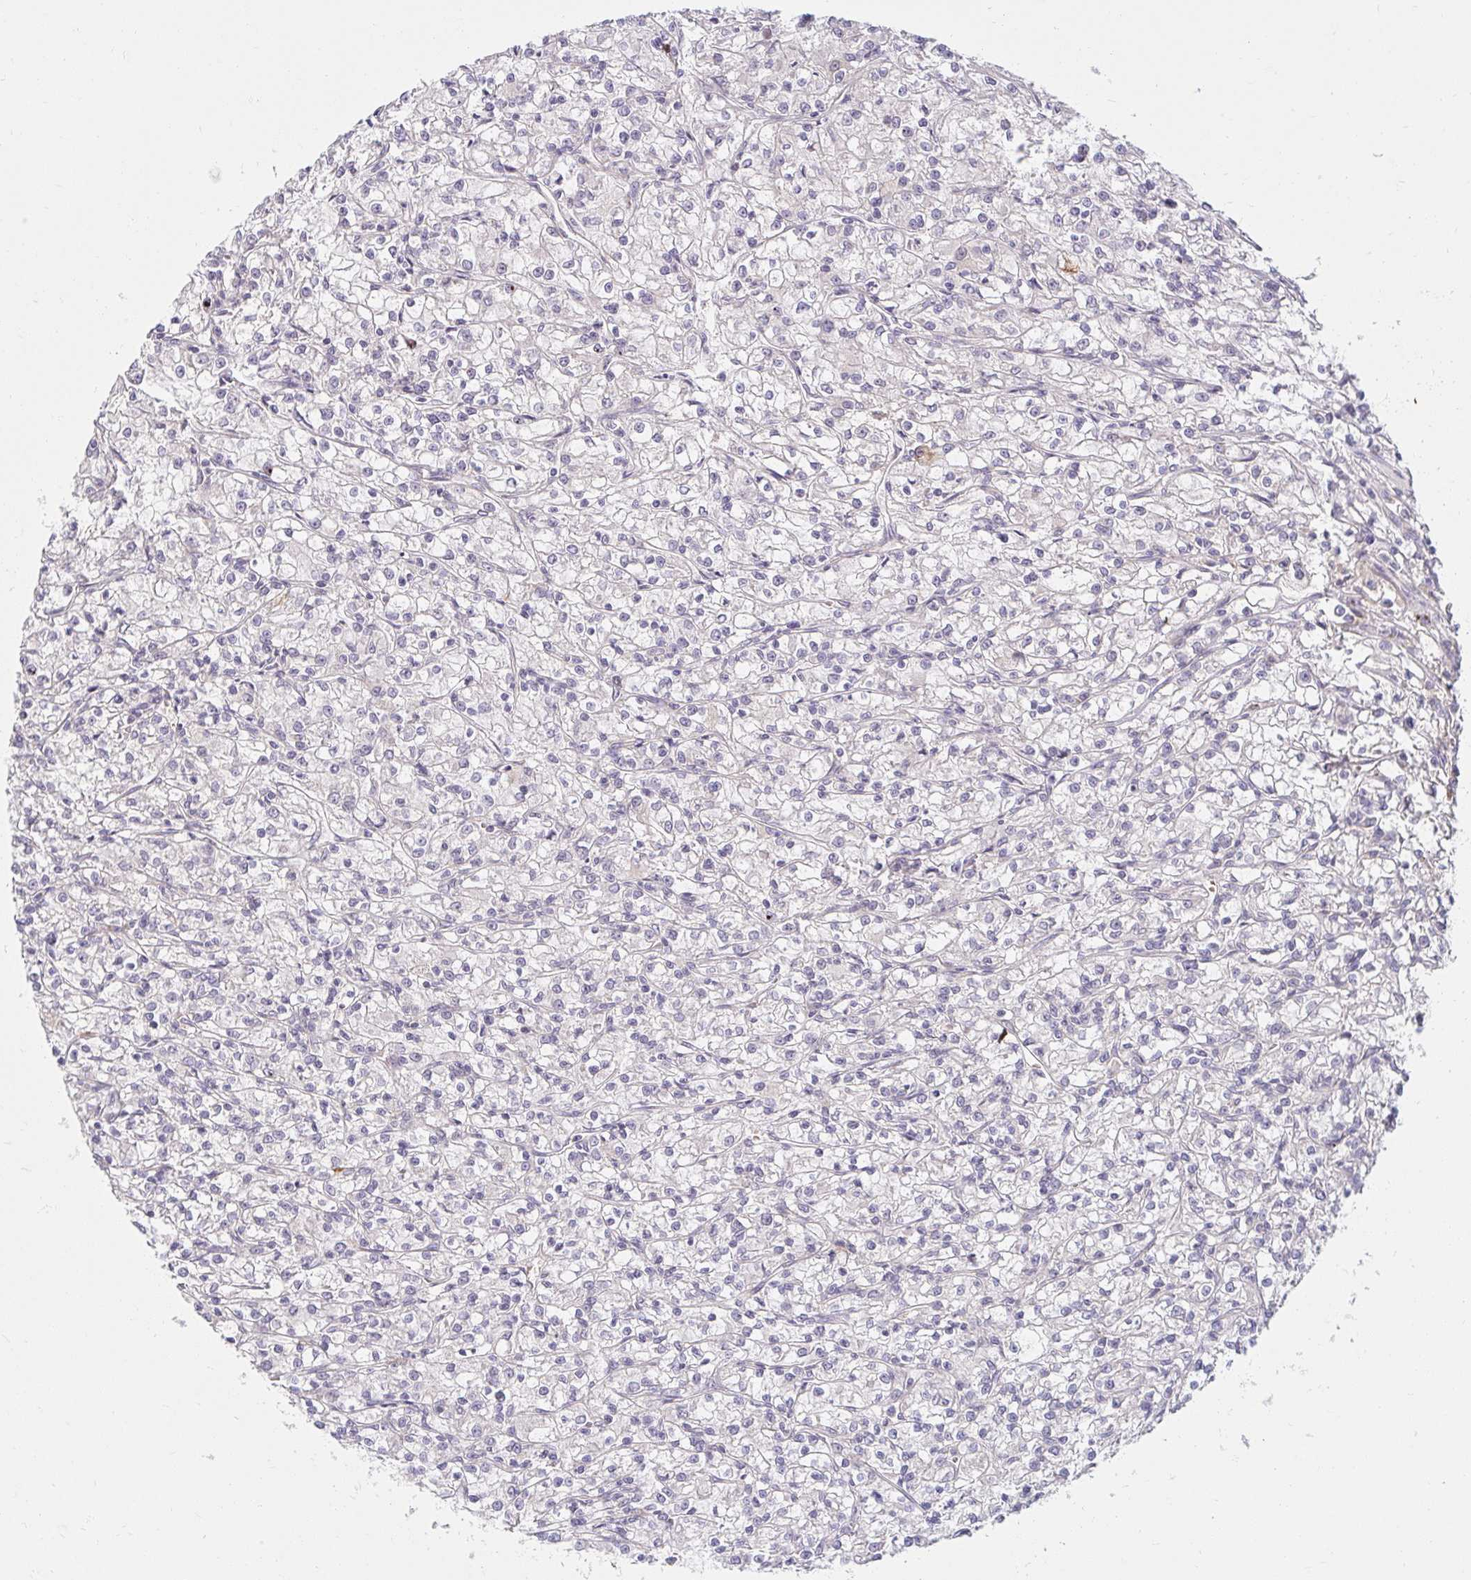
{"staining": {"intensity": "negative", "quantity": "none", "location": "none"}, "tissue": "renal cancer", "cell_type": "Tumor cells", "image_type": "cancer", "snomed": [{"axis": "morphology", "description": "Adenocarcinoma, NOS"}, {"axis": "topography", "description": "Kidney"}], "caption": "The histopathology image shows no significant expression in tumor cells of renal cancer.", "gene": "SKP2", "patient": {"sex": "female", "age": 59}}